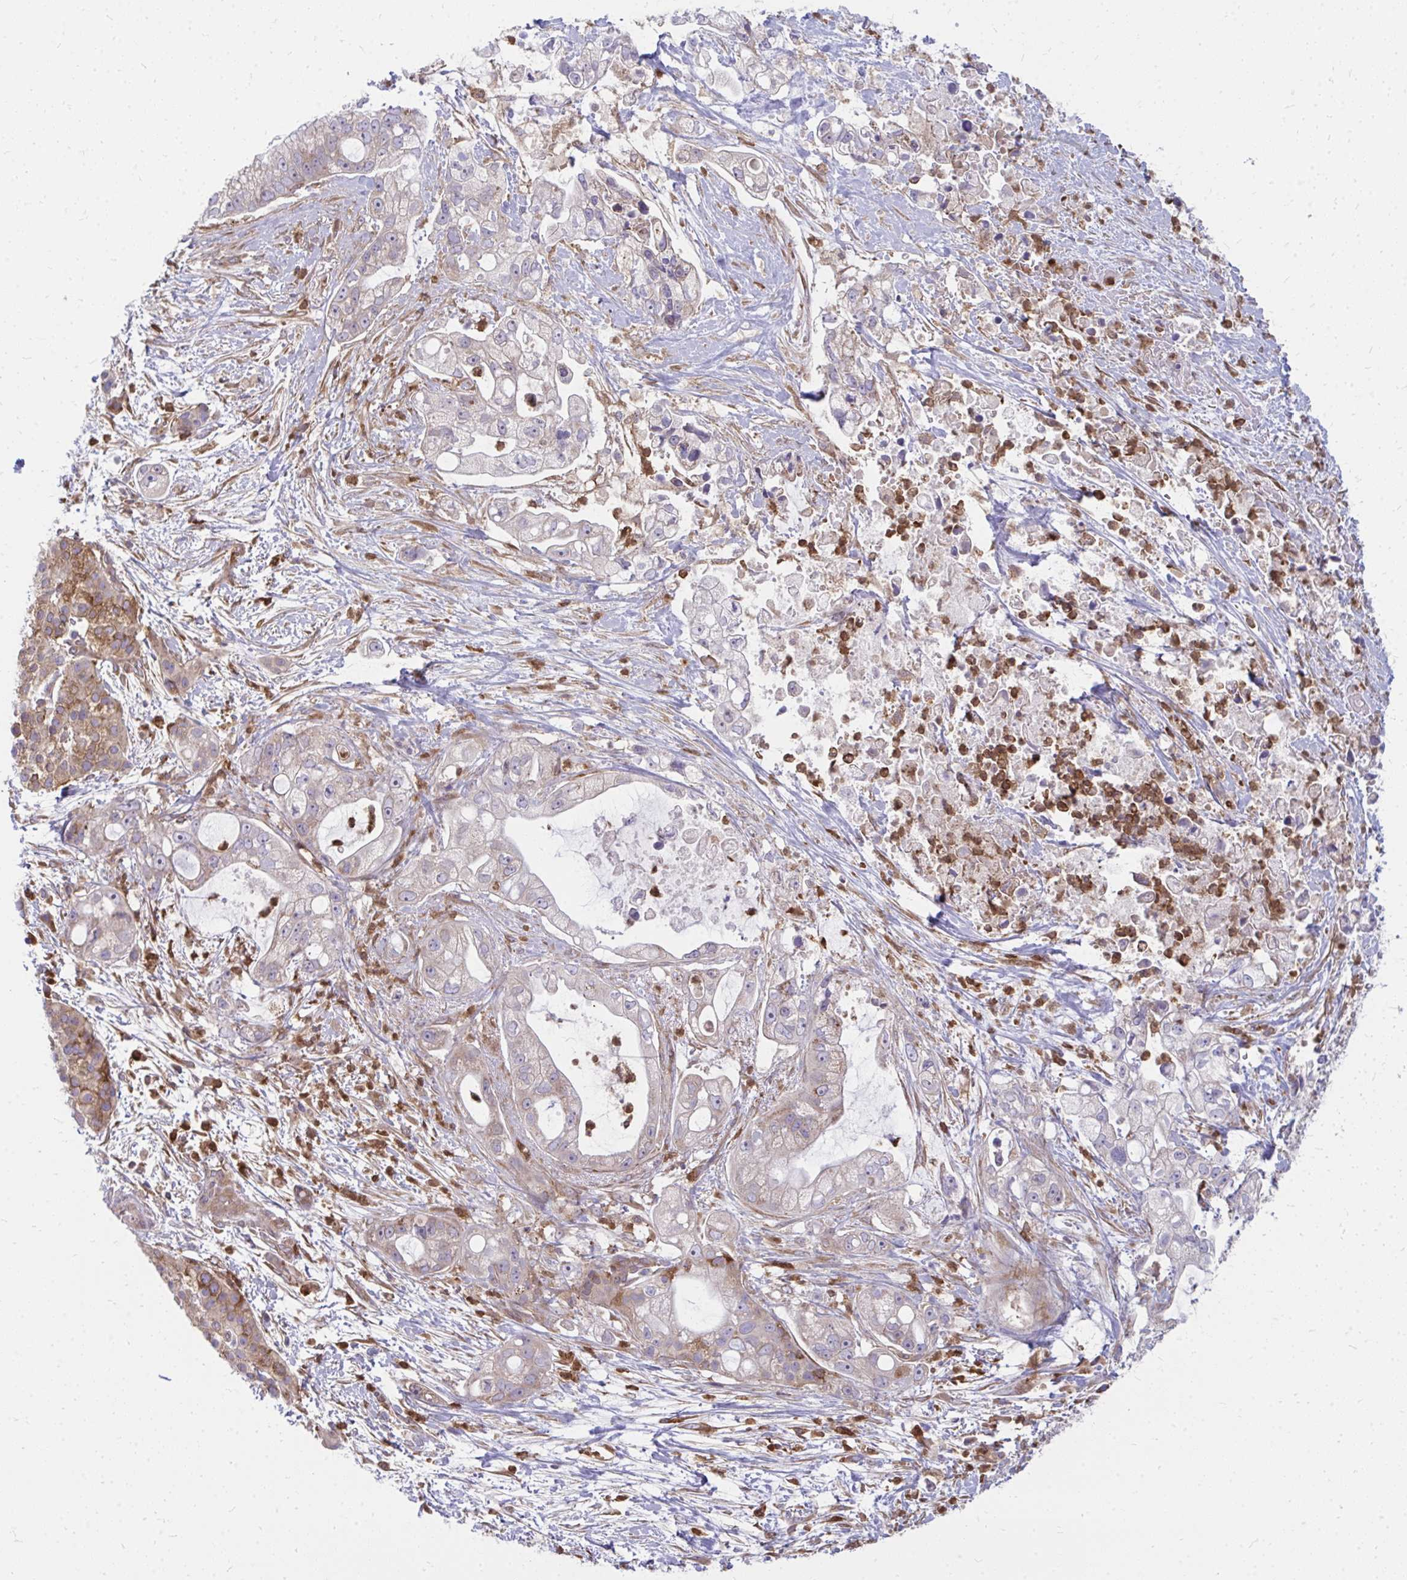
{"staining": {"intensity": "weak", "quantity": "<25%", "location": "cytoplasmic/membranous"}, "tissue": "pancreatic cancer", "cell_type": "Tumor cells", "image_type": "cancer", "snomed": [{"axis": "morphology", "description": "Adenocarcinoma, NOS"}, {"axis": "topography", "description": "Pancreas"}], "caption": "Tumor cells are negative for brown protein staining in pancreatic adenocarcinoma. (DAB immunohistochemistry (IHC) visualized using brightfield microscopy, high magnification).", "gene": "ASAP1", "patient": {"sex": "female", "age": 69}}